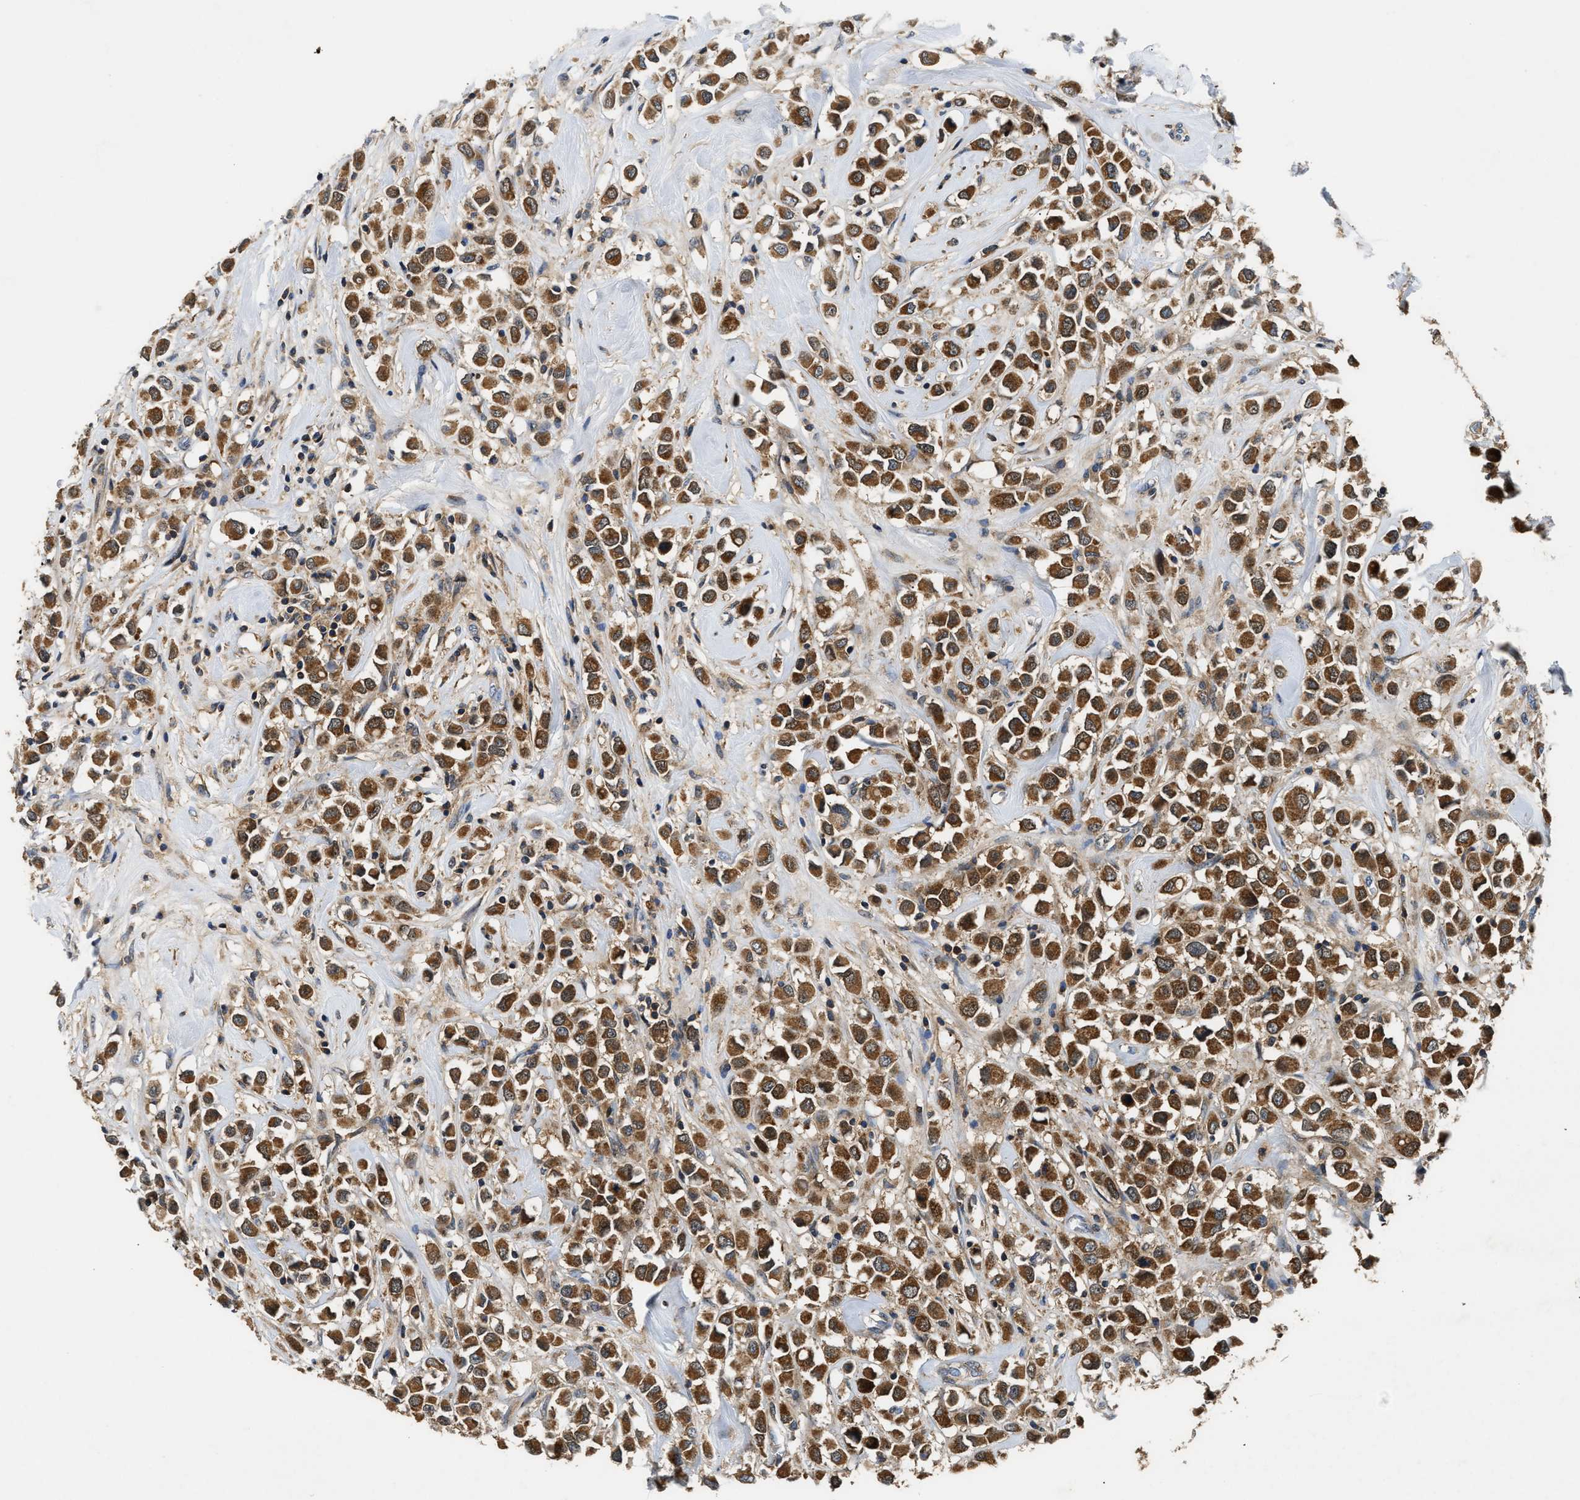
{"staining": {"intensity": "strong", "quantity": ">75%", "location": "cytoplasmic/membranous"}, "tissue": "breast cancer", "cell_type": "Tumor cells", "image_type": "cancer", "snomed": [{"axis": "morphology", "description": "Duct carcinoma"}, {"axis": "topography", "description": "Breast"}], "caption": "High-magnification brightfield microscopy of breast cancer (intraductal carcinoma) stained with DAB (brown) and counterstained with hematoxylin (blue). tumor cells exhibit strong cytoplasmic/membranous positivity is identified in approximately>75% of cells.", "gene": "CCM2", "patient": {"sex": "female", "age": 61}}